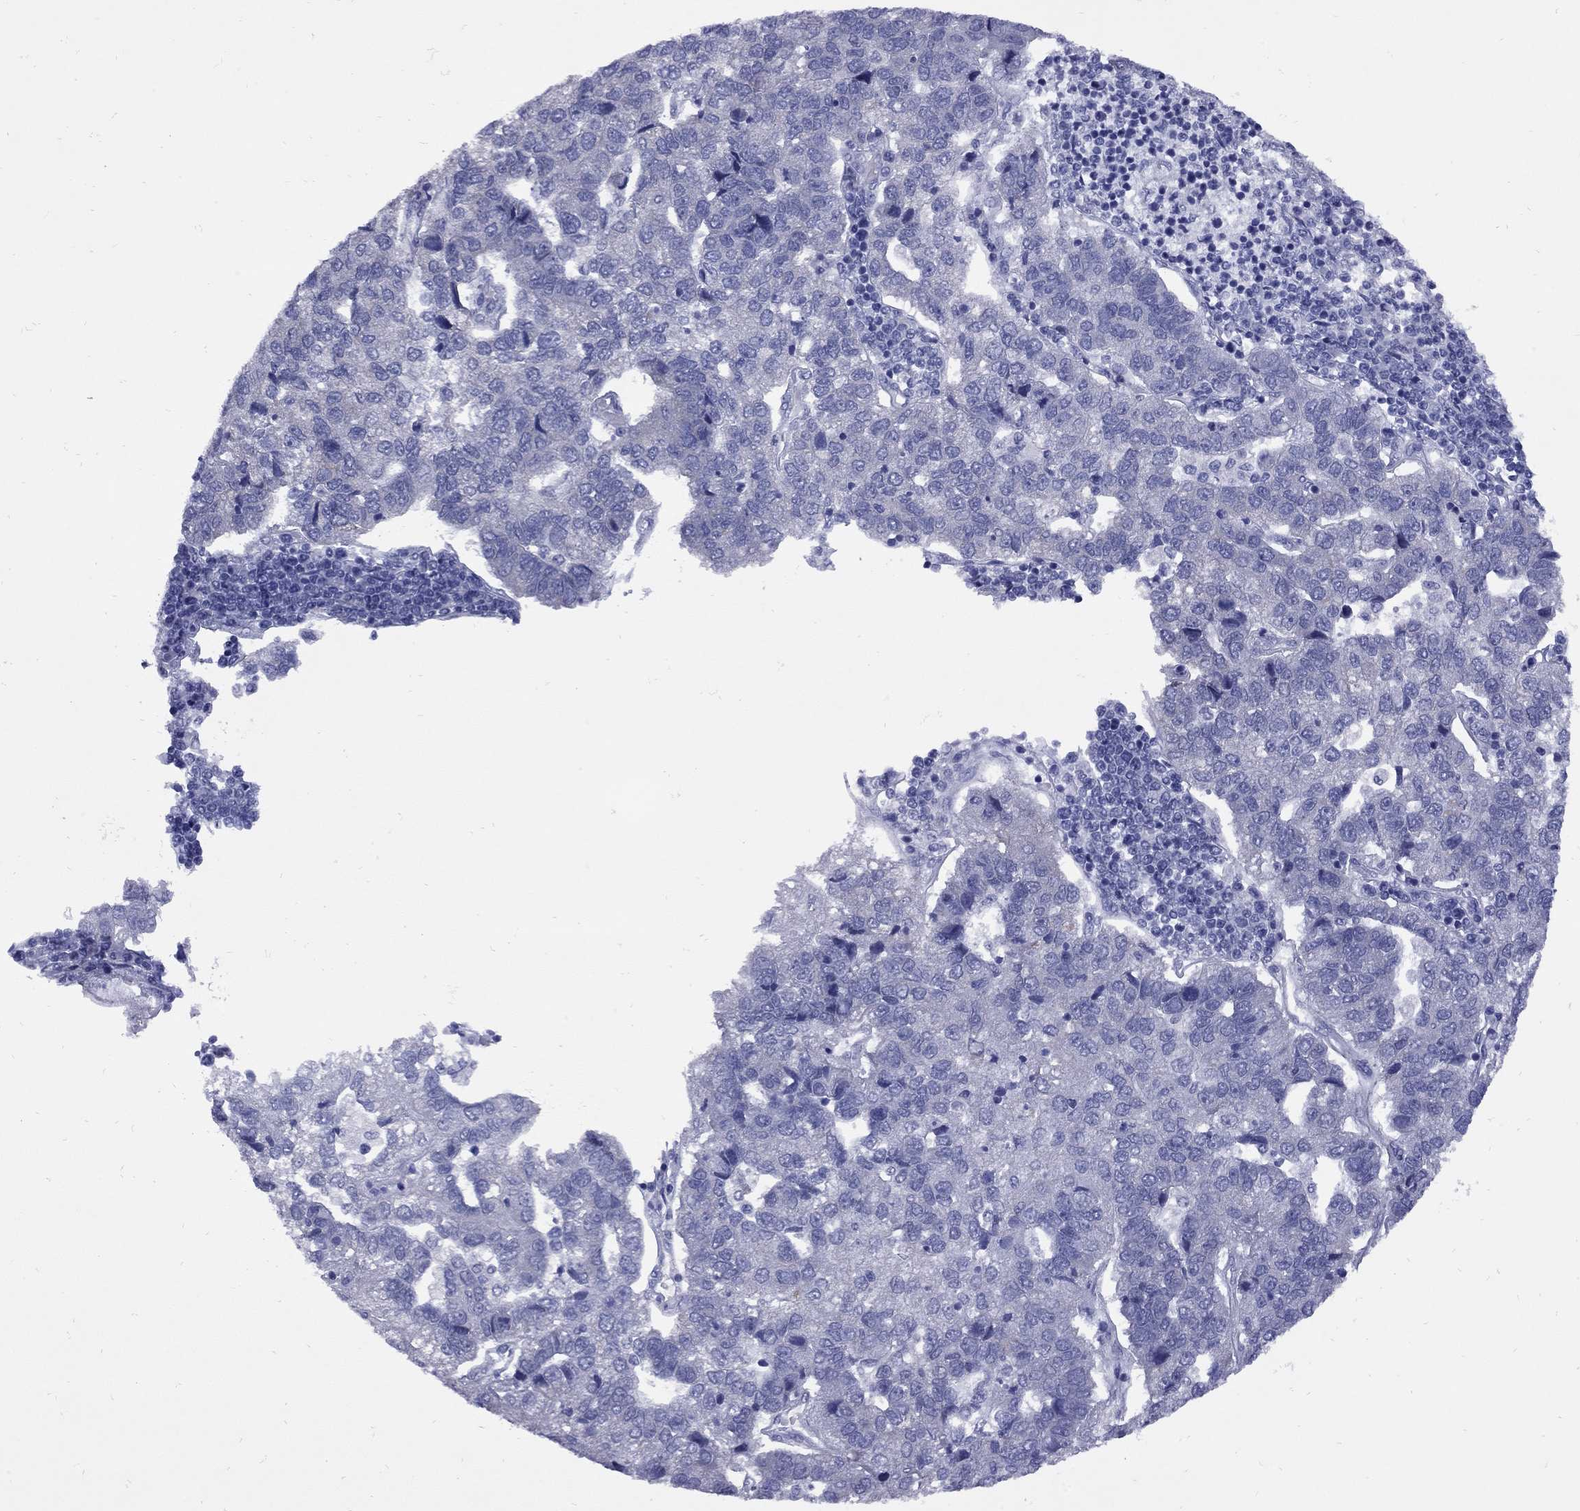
{"staining": {"intensity": "negative", "quantity": "none", "location": "none"}, "tissue": "pancreatic cancer", "cell_type": "Tumor cells", "image_type": "cancer", "snomed": [{"axis": "morphology", "description": "Adenocarcinoma, NOS"}, {"axis": "topography", "description": "Pancreas"}], "caption": "Immunohistochemistry of pancreatic cancer reveals no staining in tumor cells.", "gene": "EPPIN", "patient": {"sex": "female", "age": 61}}